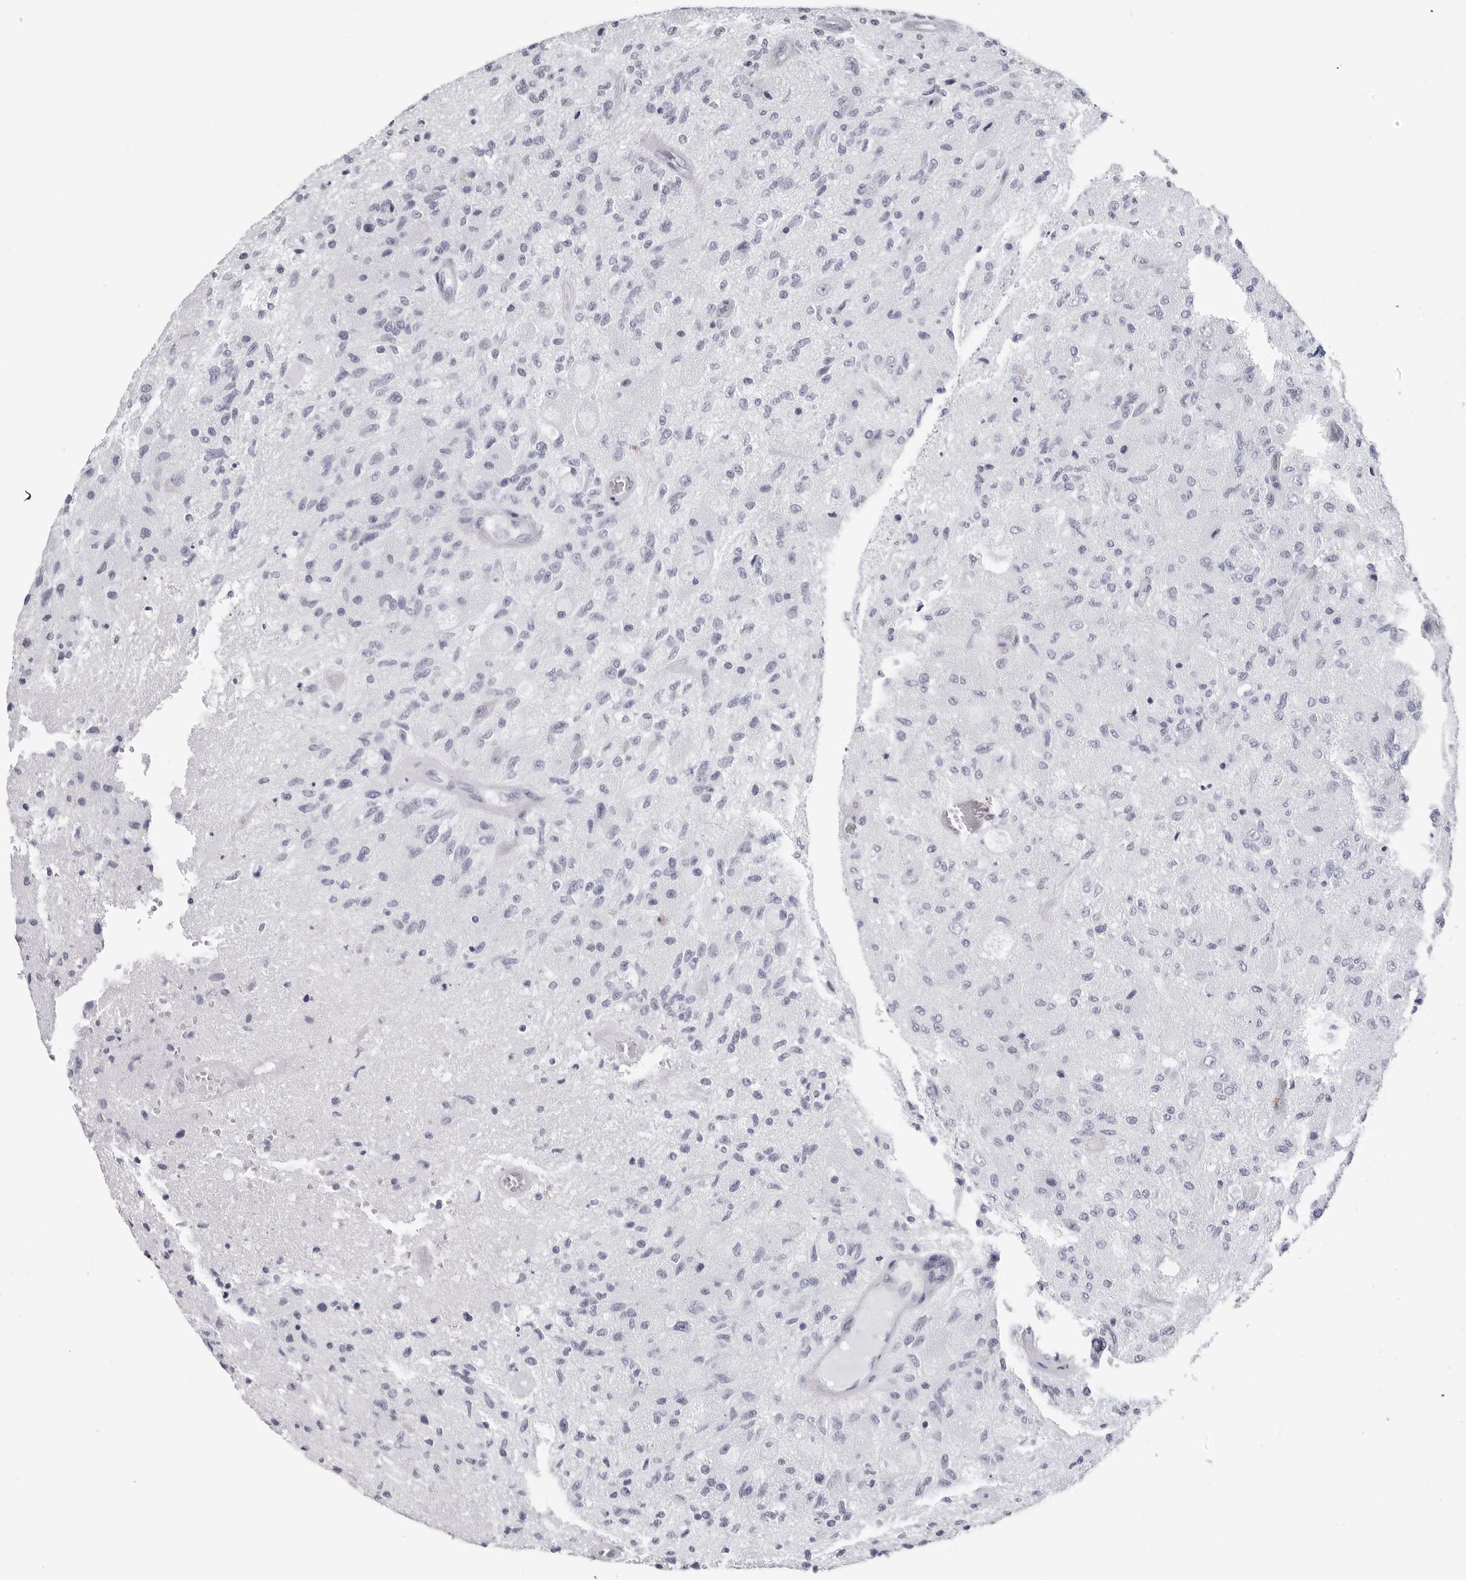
{"staining": {"intensity": "negative", "quantity": "none", "location": "none"}, "tissue": "glioma", "cell_type": "Tumor cells", "image_type": "cancer", "snomed": [{"axis": "morphology", "description": "Normal tissue, NOS"}, {"axis": "morphology", "description": "Glioma, malignant, High grade"}, {"axis": "topography", "description": "Cerebral cortex"}], "caption": "The immunohistochemistry photomicrograph has no significant positivity in tumor cells of glioma tissue.", "gene": "CST2", "patient": {"sex": "male", "age": 77}}